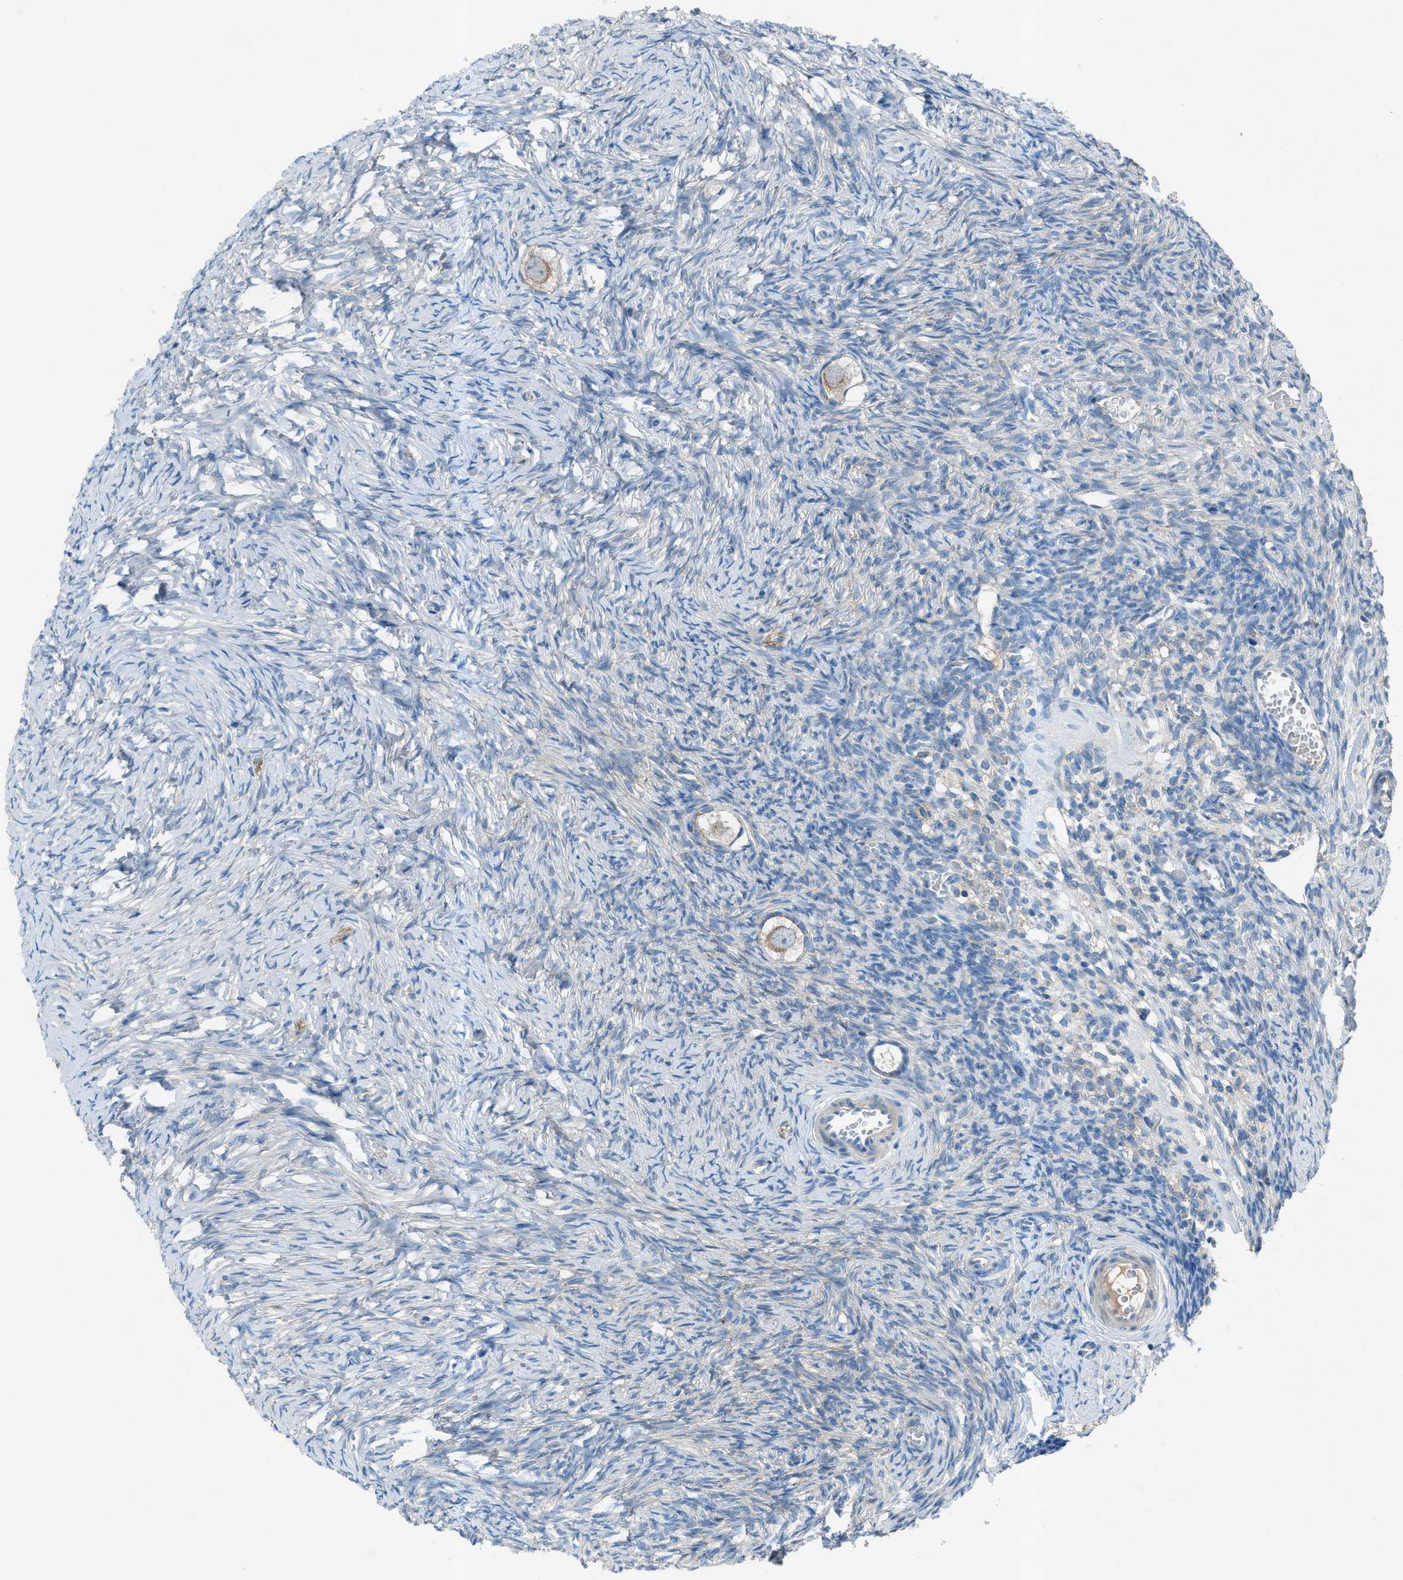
{"staining": {"intensity": "weak", "quantity": "<25%", "location": "cytoplasmic/membranous"}, "tissue": "ovary", "cell_type": "Follicle cells", "image_type": "normal", "snomed": [{"axis": "morphology", "description": "Normal tissue, NOS"}, {"axis": "topography", "description": "Ovary"}], "caption": "High magnification brightfield microscopy of benign ovary stained with DAB (brown) and counterstained with hematoxylin (blue): follicle cells show no significant positivity. The staining is performed using DAB brown chromogen with nuclei counter-stained in using hematoxylin.", "gene": "C5AR2", "patient": {"sex": "female", "age": 27}}